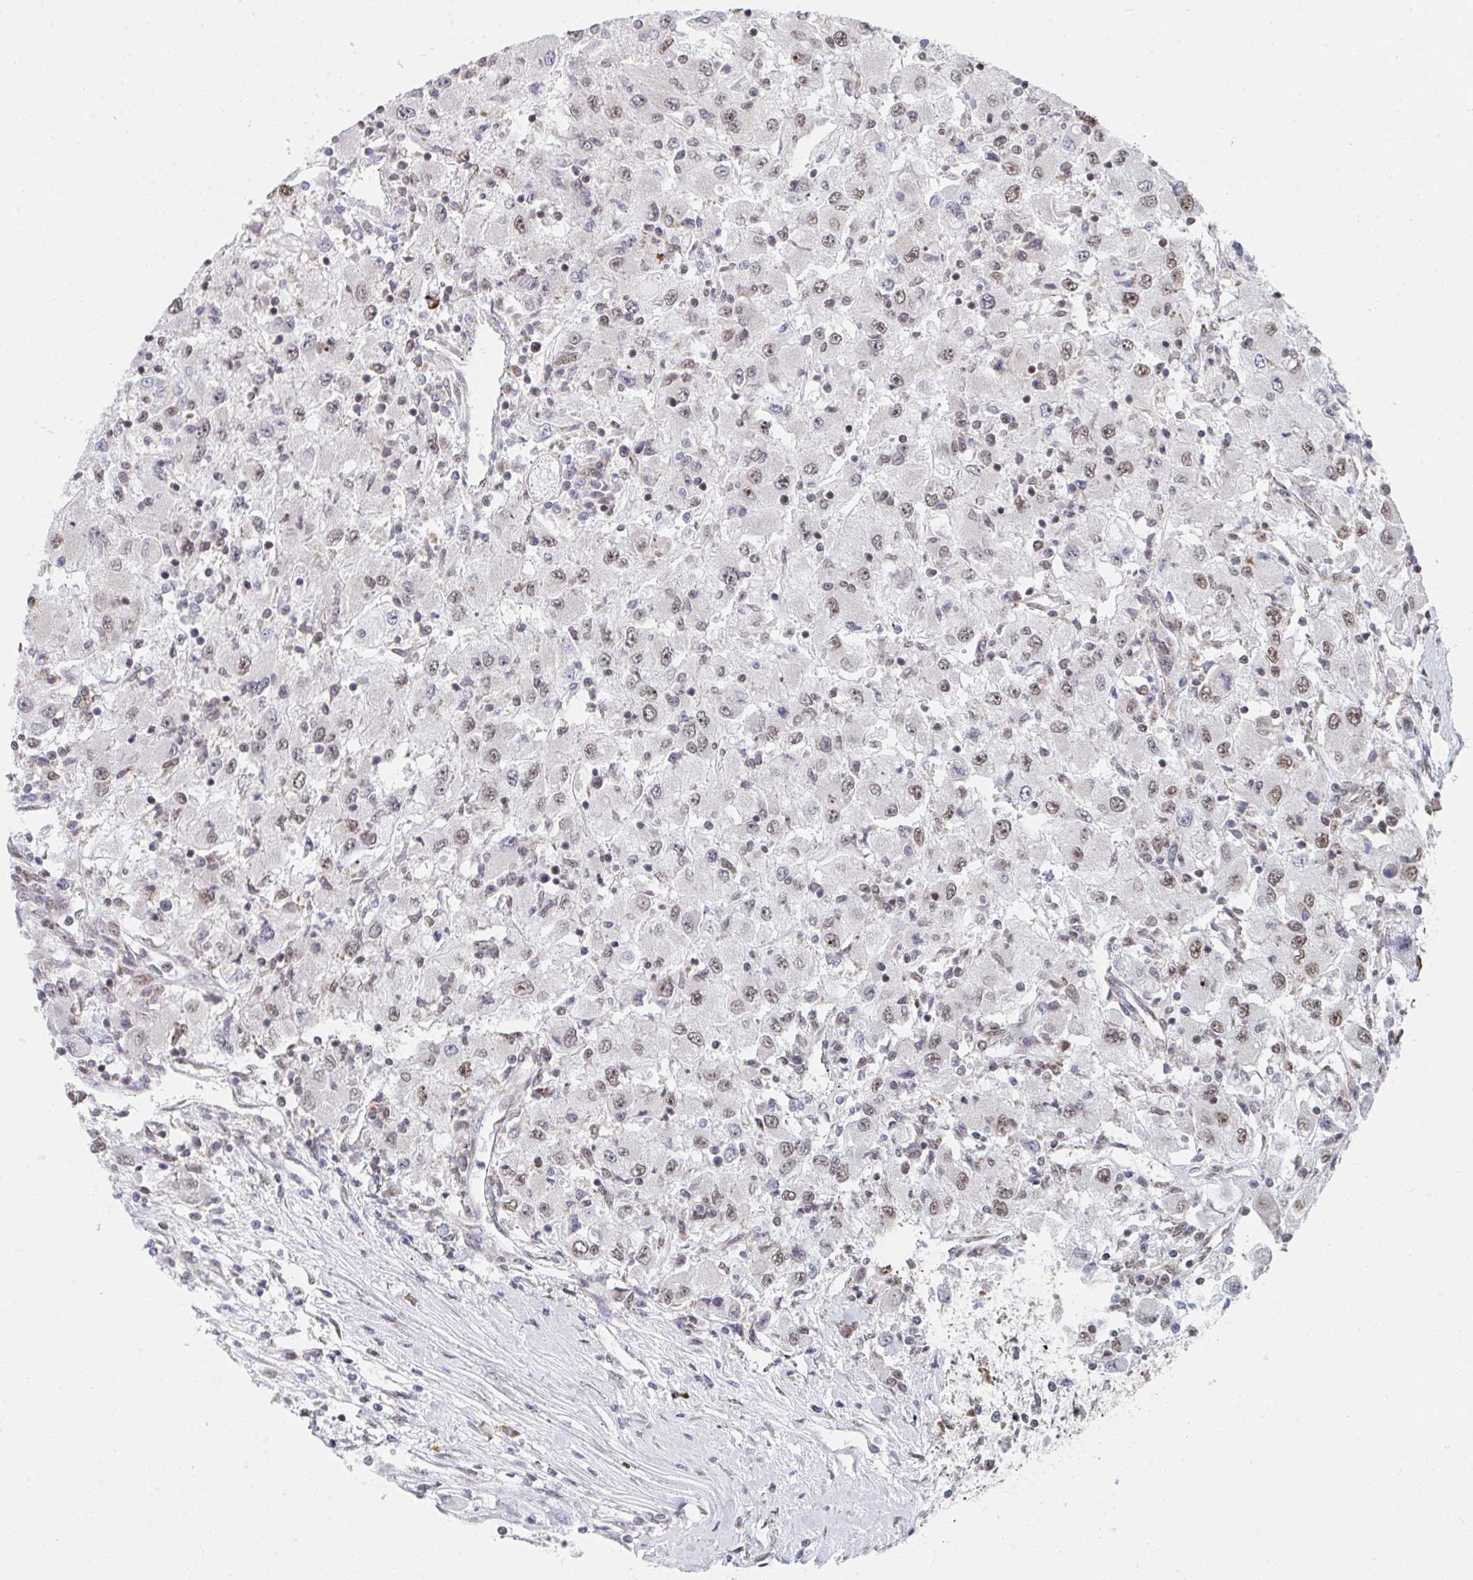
{"staining": {"intensity": "weak", "quantity": ">75%", "location": "nuclear"}, "tissue": "renal cancer", "cell_type": "Tumor cells", "image_type": "cancer", "snomed": [{"axis": "morphology", "description": "Adenocarcinoma, NOS"}, {"axis": "topography", "description": "Kidney"}], "caption": "An IHC image of neoplastic tissue is shown. Protein staining in brown highlights weak nuclear positivity in renal cancer (adenocarcinoma) within tumor cells. (DAB (3,3'-diaminobenzidine) IHC with brightfield microscopy, high magnification).", "gene": "MBNL1", "patient": {"sex": "female", "age": 67}}